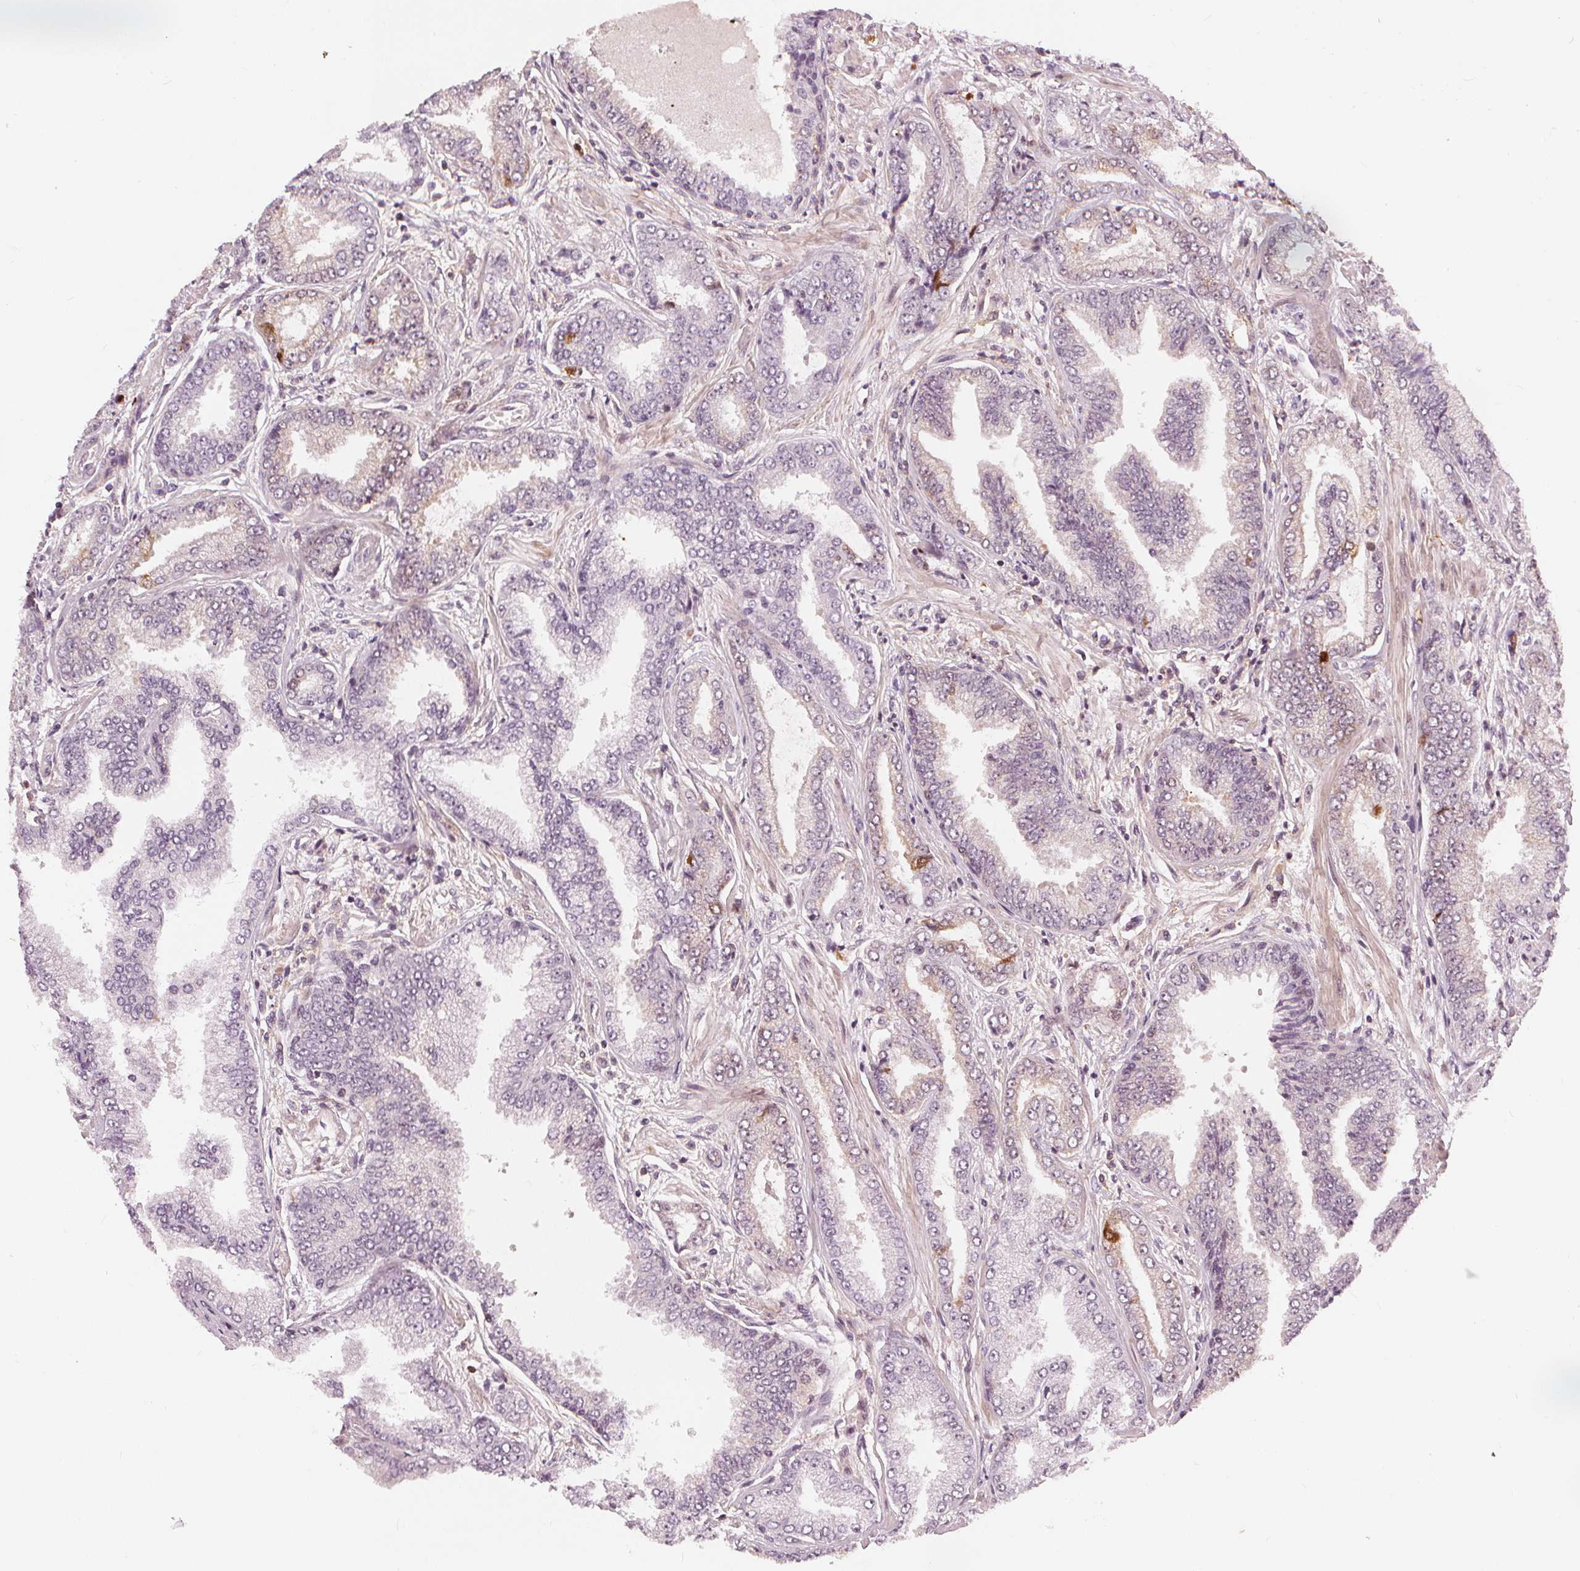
{"staining": {"intensity": "negative", "quantity": "none", "location": "none"}, "tissue": "prostate cancer", "cell_type": "Tumor cells", "image_type": "cancer", "snomed": [{"axis": "morphology", "description": "Adenocarcinoma, Low grade"}, {"axis": "topography", "description": "Prostate"}], "caption": "Human prostate low-grade adenocarcinoma stained for a protein using immunohistochemistry reveals no staining in tumor cells.", "gene": "SLC34A1", "patient": {"sex": "male", "age": 55}}